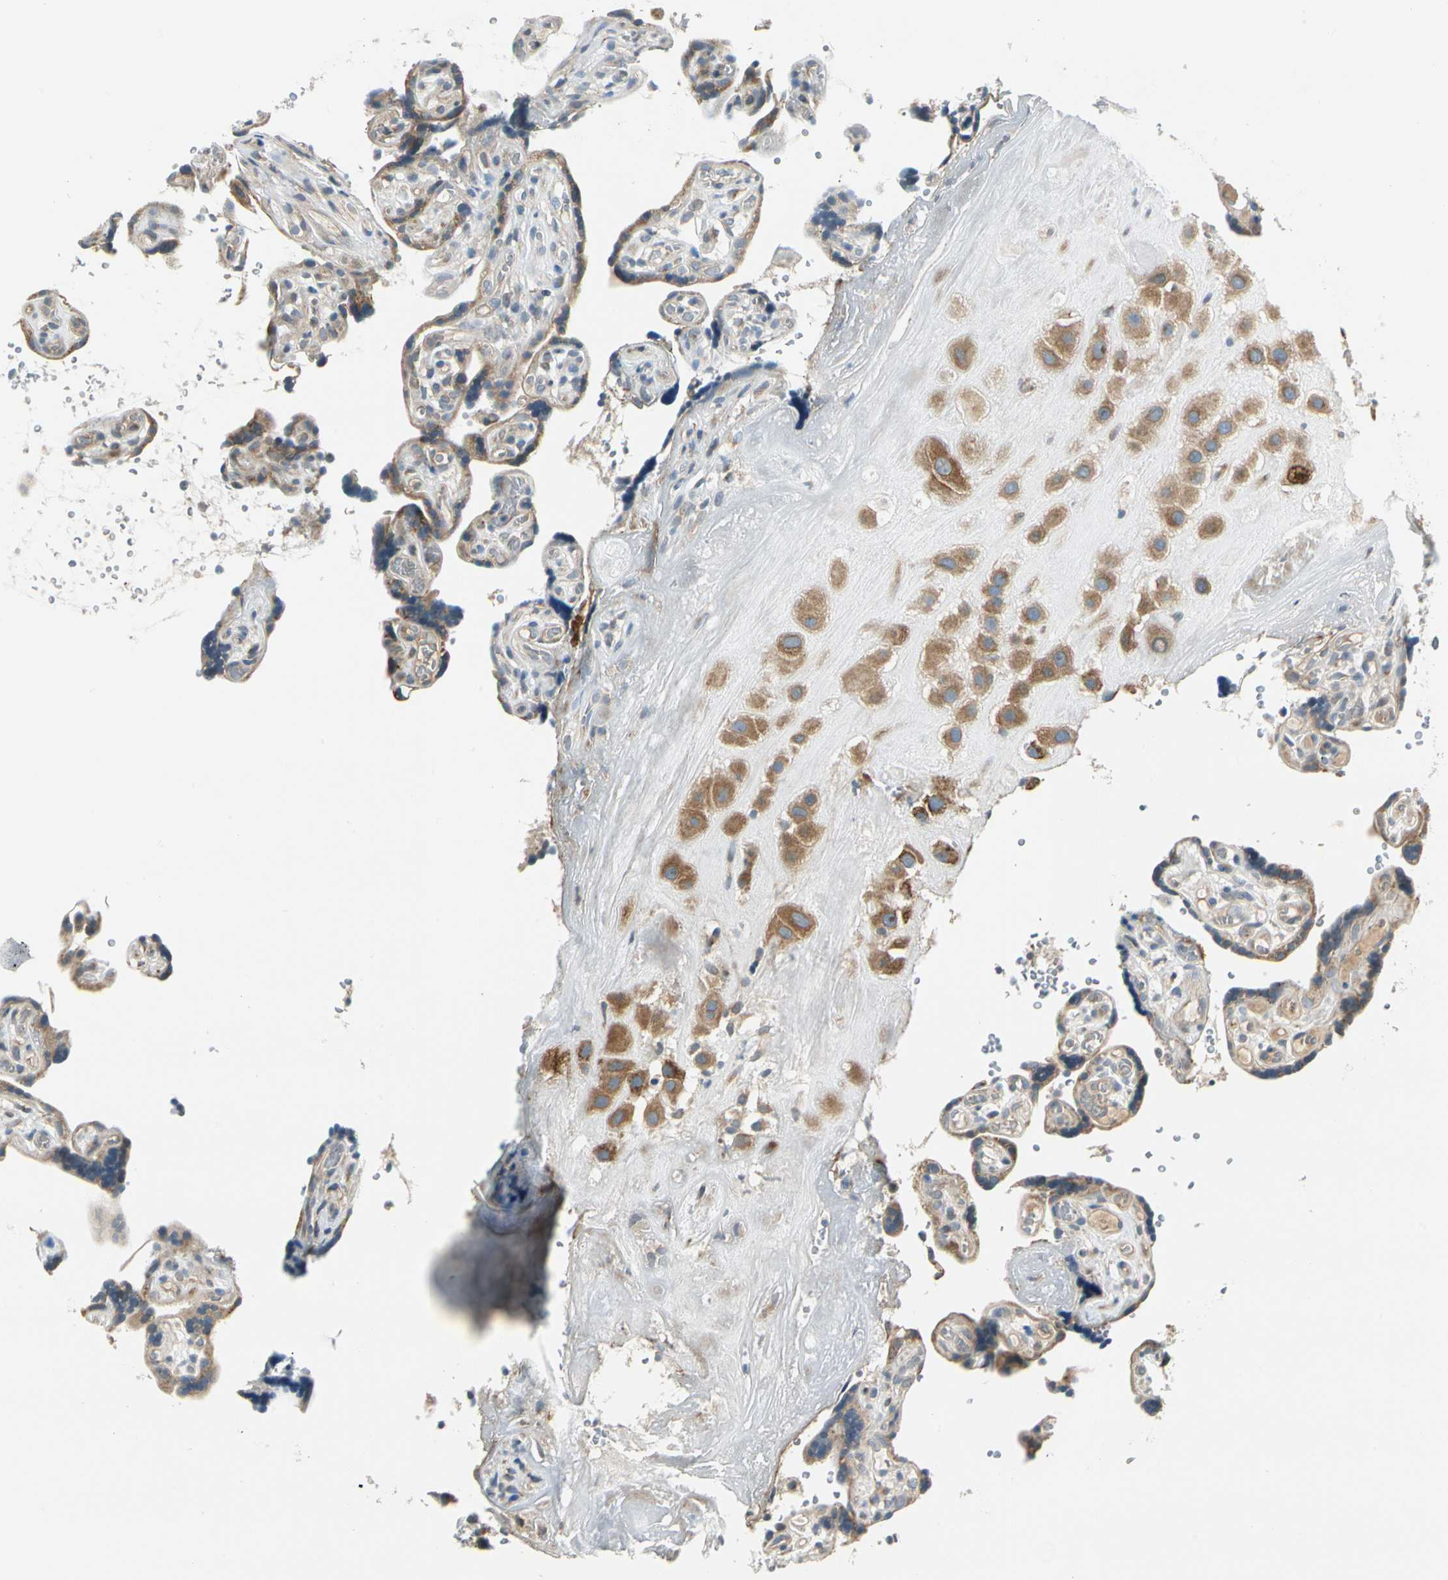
{"staining": {"intensity": "moderate", "quantity": ">75%", "location": "cytoplasmic/membranous"}, "tissue": "placenta", "cell_type": "Decidual cells", "image_type": "normal", "snomed": [{"axis": "morphology", "description": "Normal tissue, NOS"}, {"axis": "topography", "description": "Placenta"}], "caption": "A medium amount of moderate cytoplasmic/membranous expression is appreciated in approximately >75% of decidual cells in normal placenta.", "gene": "BNIP1", "patient": {"sex": "female", "age": 30}}